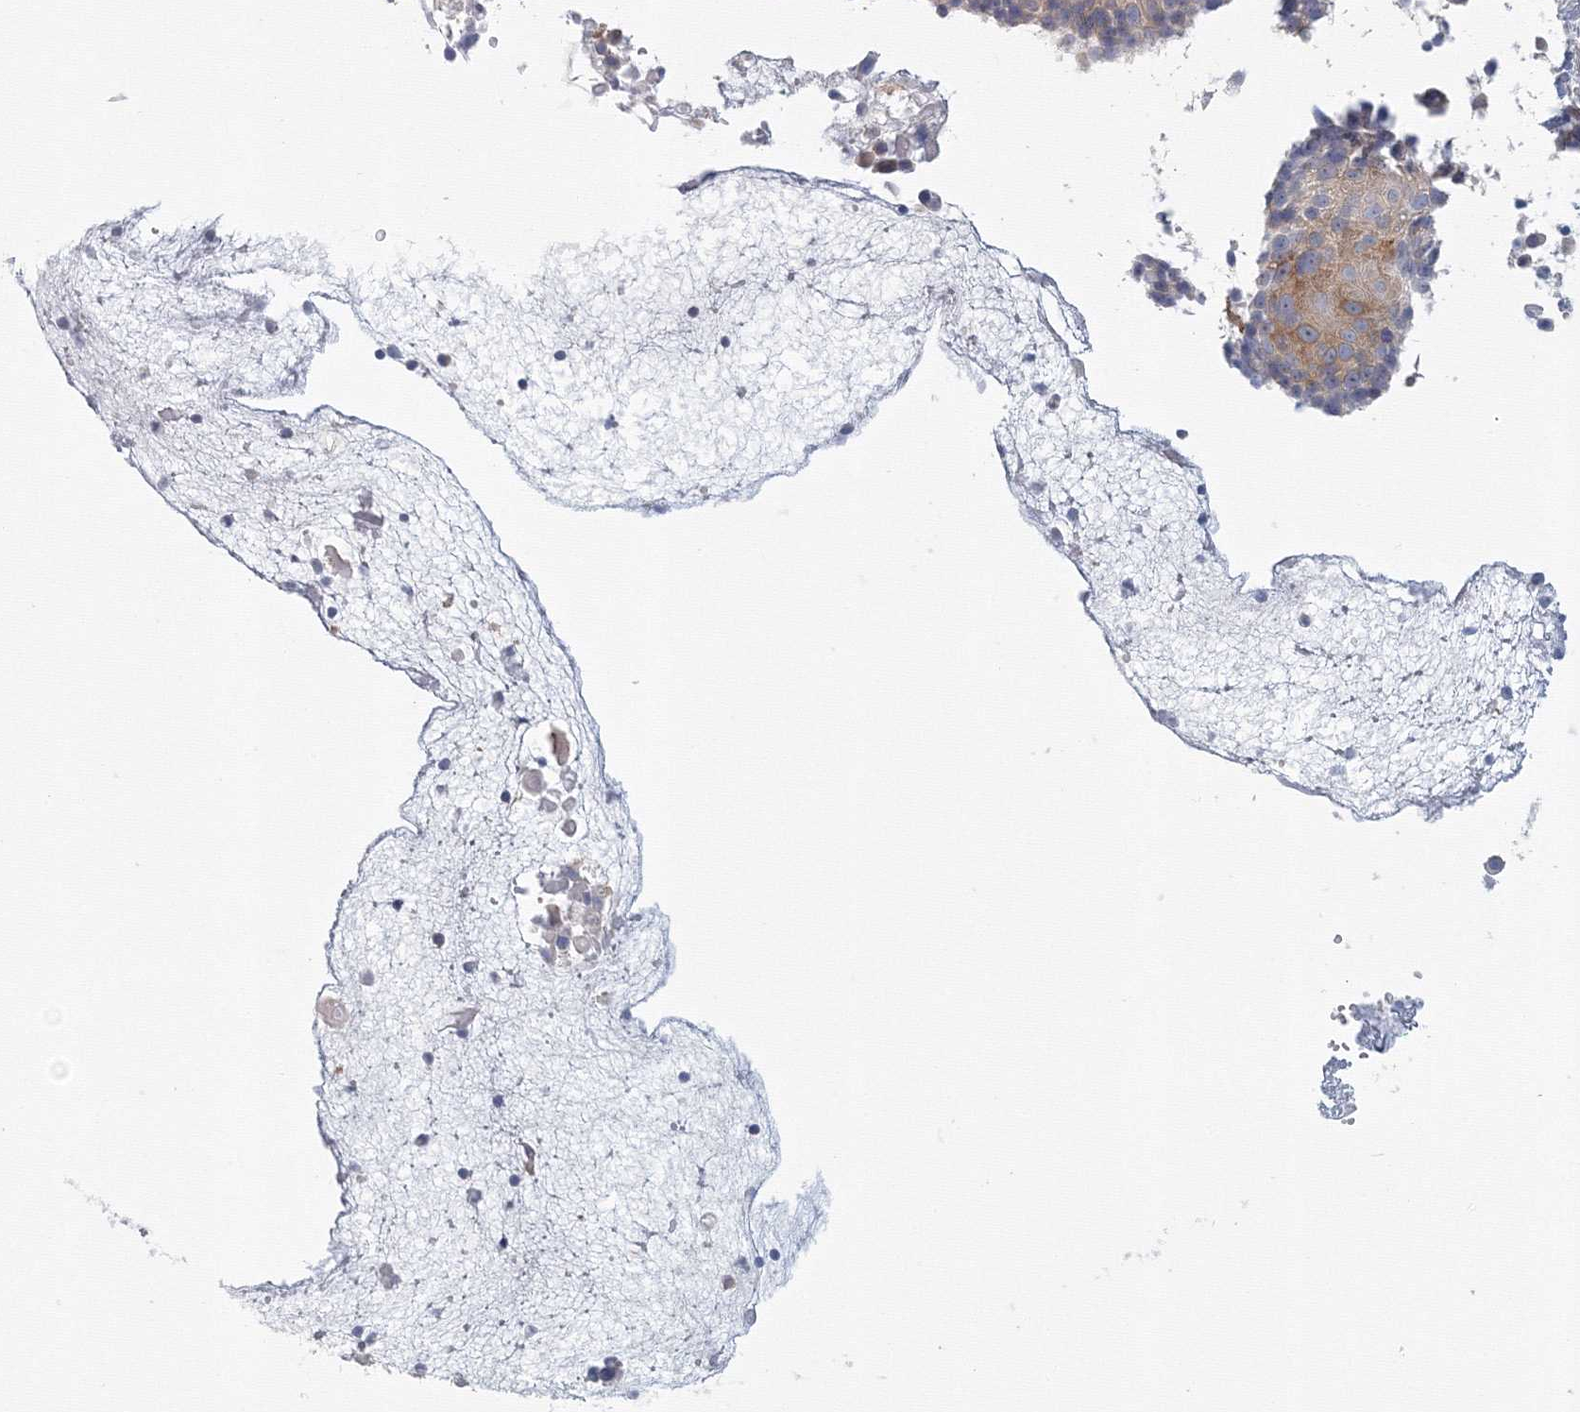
{"staining": {"intensity": "weak", "quantity": "<25%", "location": "cytoplasmic/membranous"}, "tissue": "cervical cancer", "cell_type": "Tumor cells", "image_type": "cancer", "snomed": [{"axis": "morphology", "description": "Squamous cell carcinoma, NOS"}, {"axis": "topography", "description": "Cervix"}], "caption": "Protein analysis of cervical squamous cell carcinoma shows no significant expression in tumor cells.", "gene": "TACC2", "patient": {"sex": "female", "age": 74}}